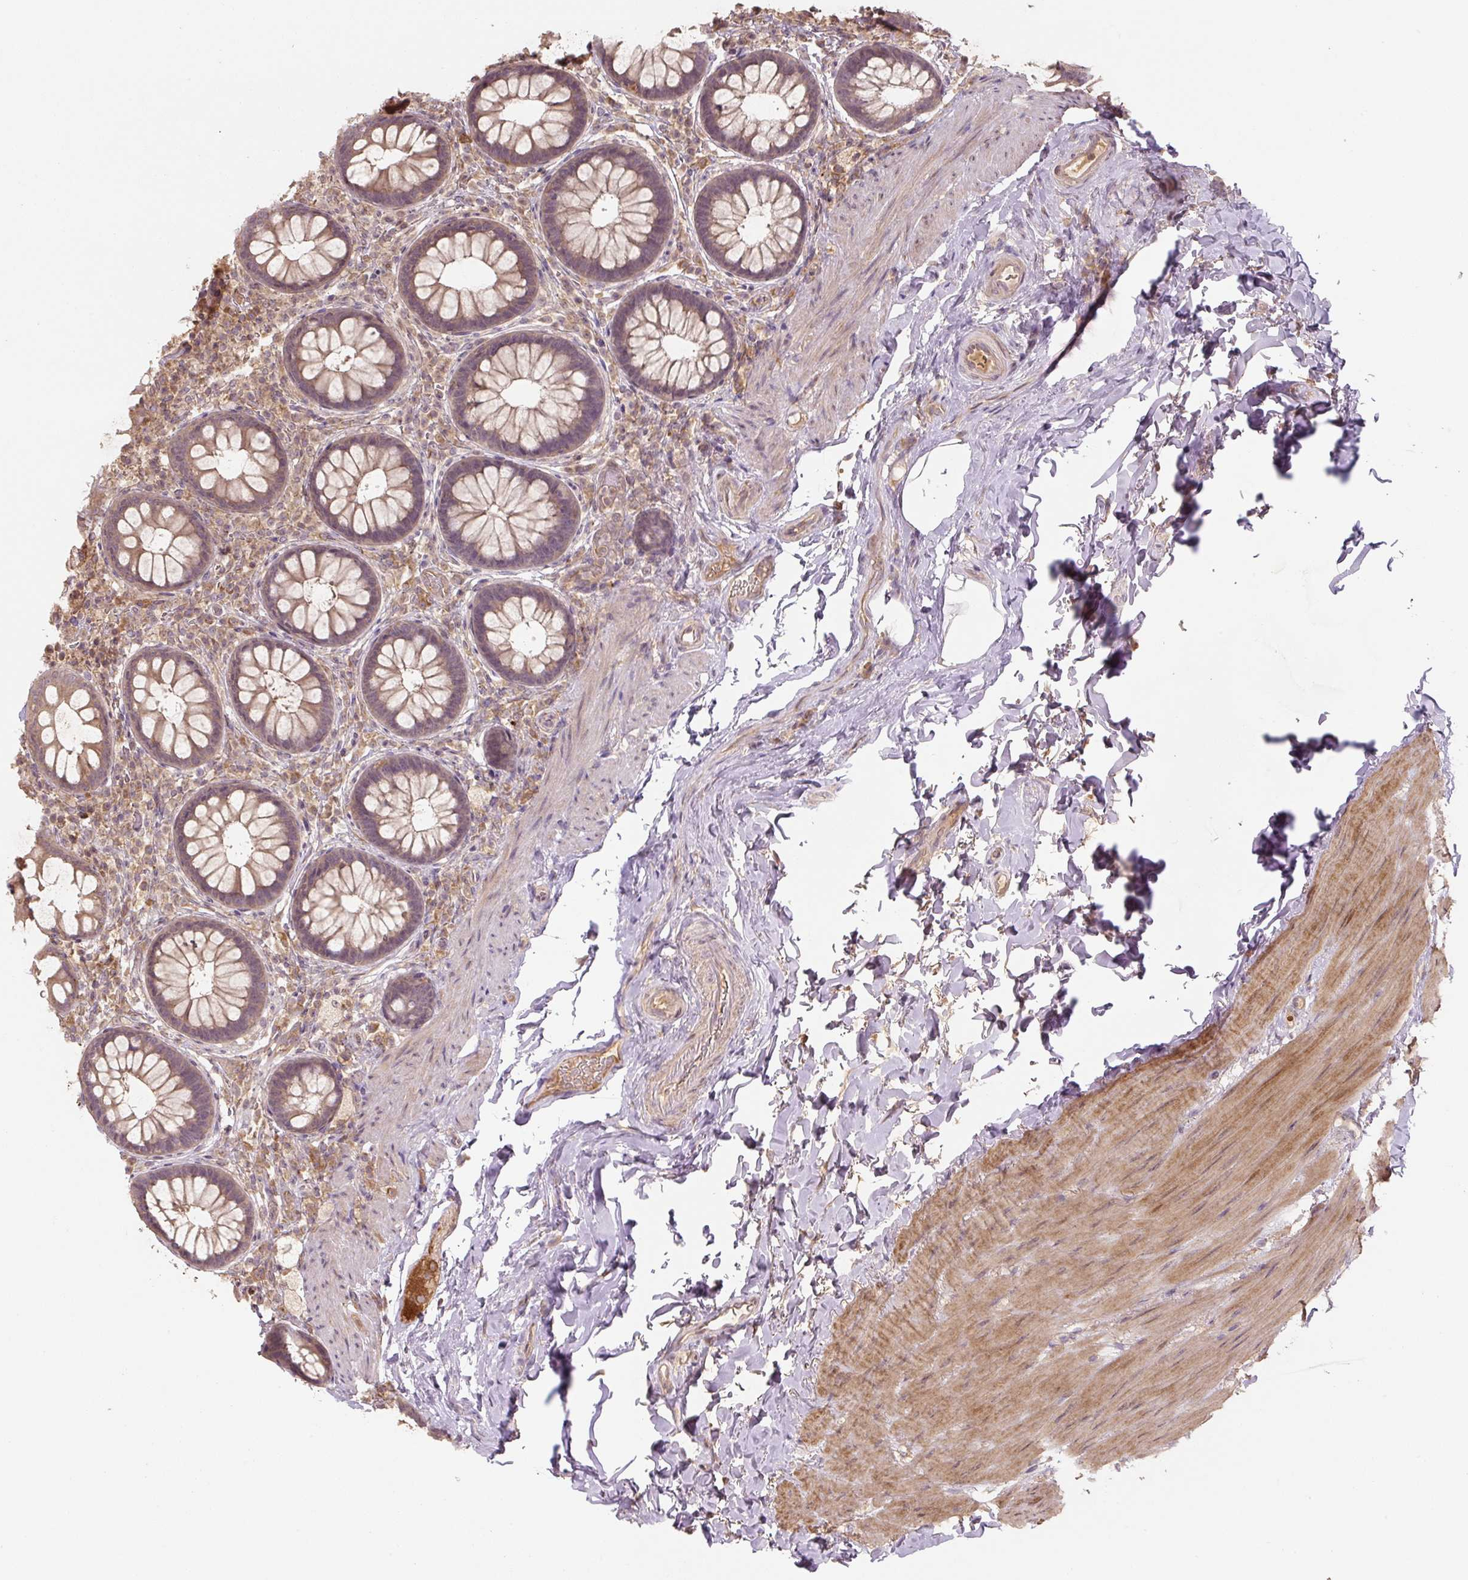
{"staining": {"intensity": "weak", "quantity": ">75%", "location": "cytoplasmic/membranous"}, "tissue": "rectum", "cell_type": "Glandular cells", "image_type": "normal", "snomed": [{"axis": "morphology", "description": "Normal tissue, NOS"}, {"axis": "topography", "description": "Rectum"}], "caption": "Immunohistochemistry (IHC) staining of unremarkable rectum, which displays low levels of weak cytoplasmic/membranous expression in approximately >75% of glandular cells indicating weak cytoplasmic/membranous protein expression. The staining was performed using DAB (brown) for protein detection and nuclei were counterstained in hematoxylin (blue).", "gene": "C2orf73", "patient": {"sex": "female", "age": 69}}